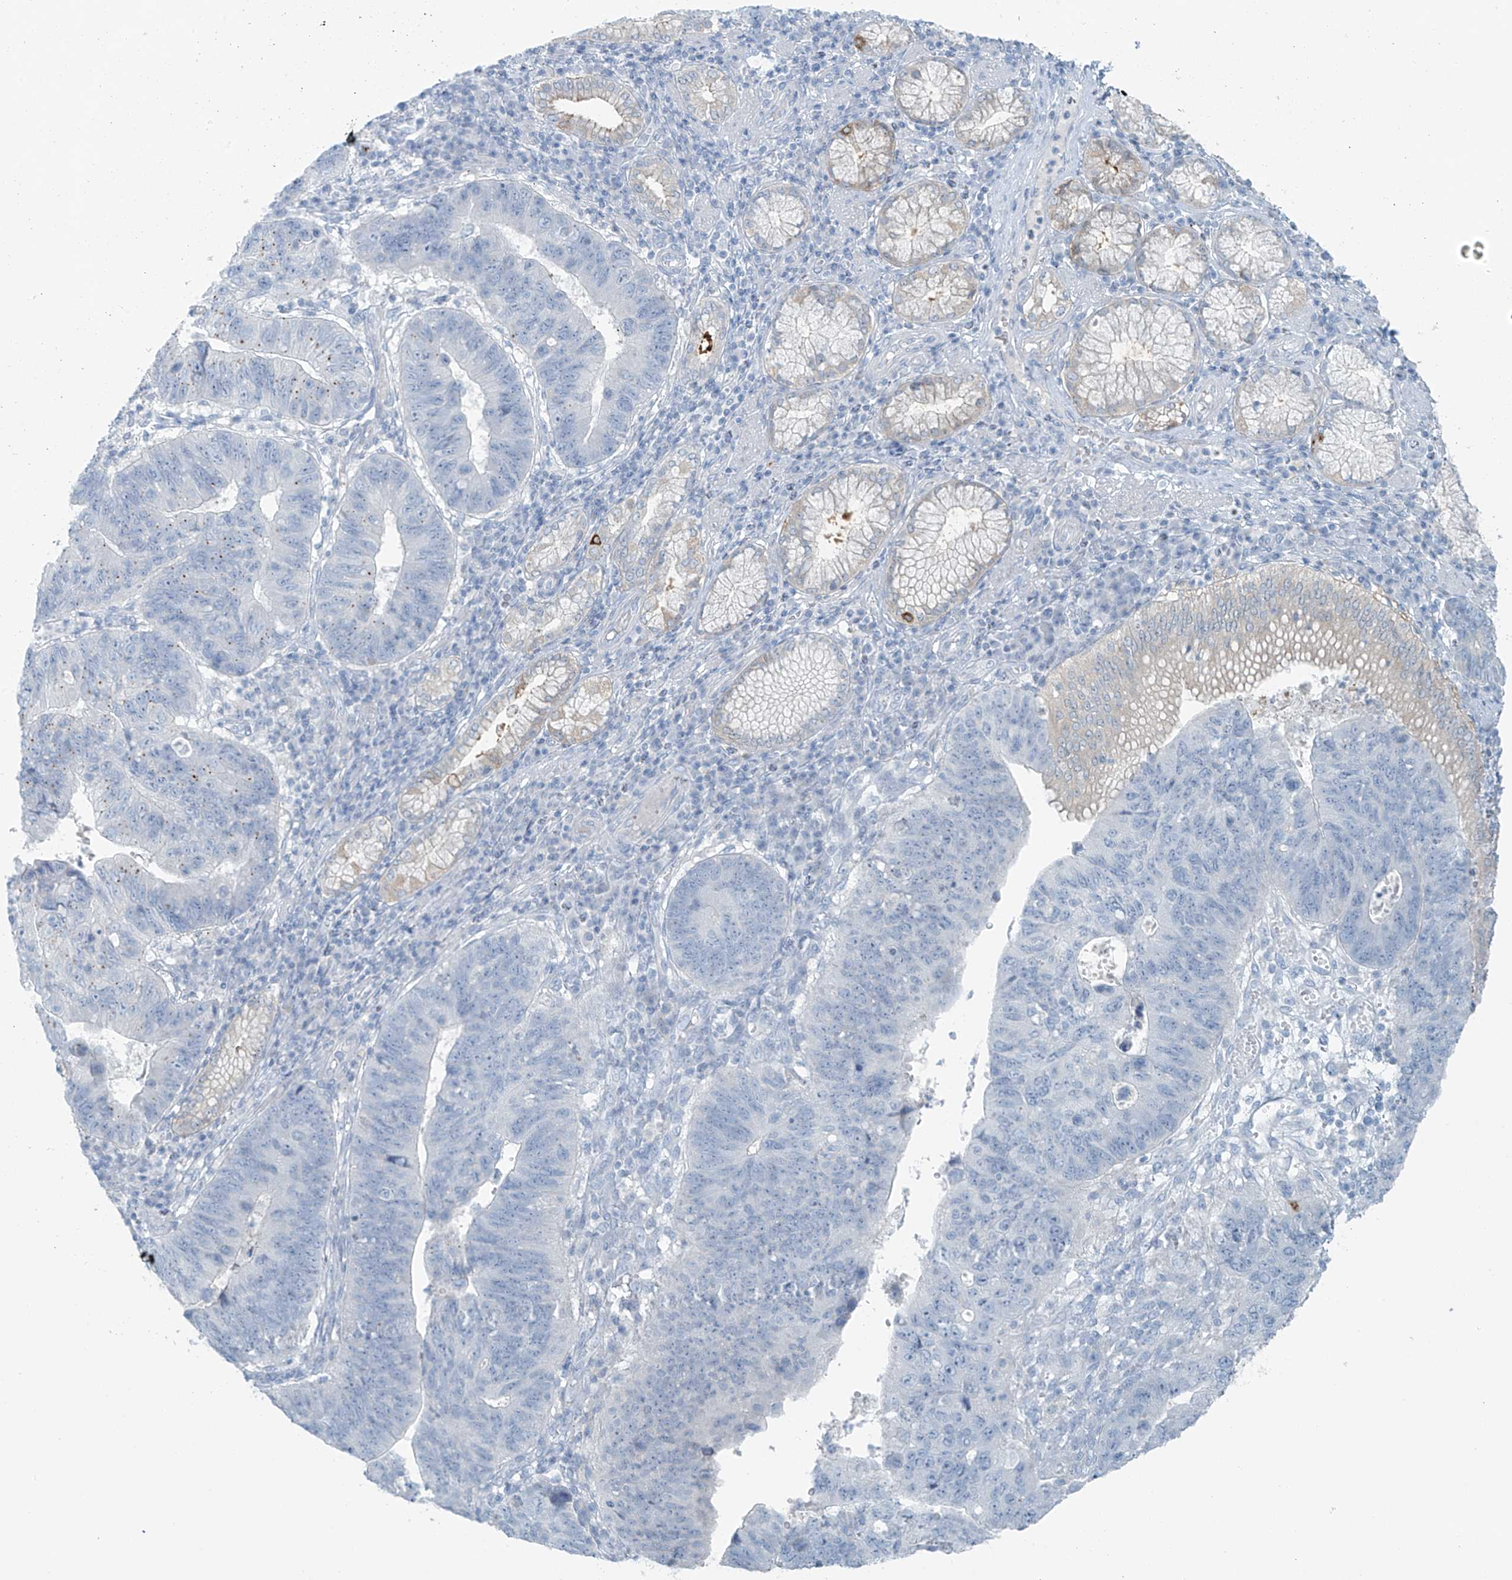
{"staining": {"intensity": "weak", "quantity": "25%-75%", "location": "cytoplasmic/membranous"}, "tissue": "stomach cancer", "cell_type": "Tumor cells", "image_type": "cancer", "snomed": [{"axis": "morphology", "description": "Adenocarcinoma, NOS"}, {"axis": "topography", "description": "Stomach"}], "caption": "Tumor cells demonstrate low levels of weak cytoplasmic/membranous positivity in approximately 25%-75% of cells in human adenocarcinoma (stomach).", "gene": "SLC25A43", "patient": {"sex": "male", "age": 59}}